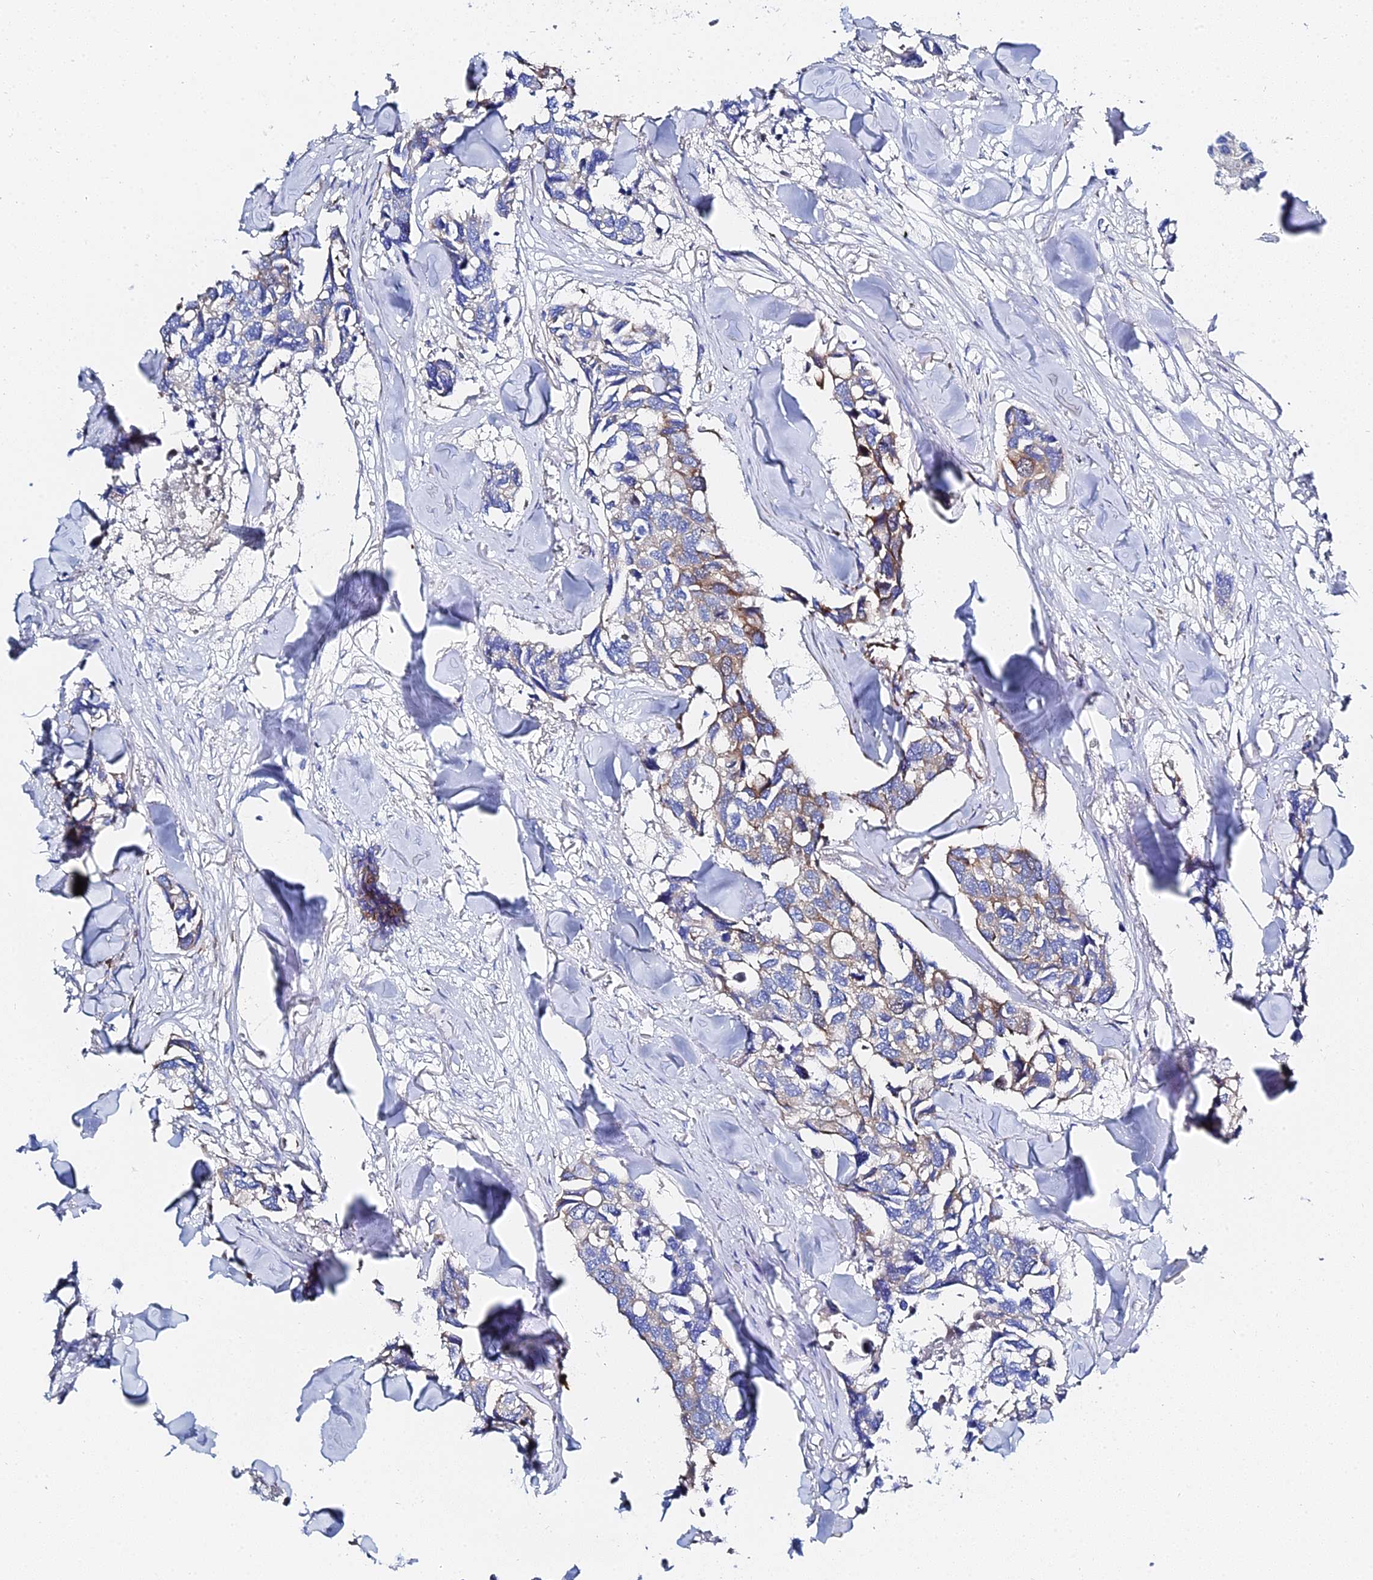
{"staining": {"intensity": "moderate", "quantity": "25%-75%", "location": "cytoplasmic/membranous"}, "tissue": "breast cancer", "cell_type": "Tumor cells", "image_type": "cancer", "snomed": [{"axis": "morphology", "description": "Duct carcinoma"}, {"axis": "topography", "description": "Breast"}], "caption": "Protein staining demonstrates moderate cytoplasmic/membranous positivity in about 25%-75% of tumor cells in breast cancer (infiltrating ductal carcinoma). Ihc stains the protein in brown and the nuclei are stained blue.", "gene": "PTTG1", "patient": {"sex": "female", "age": 83}}